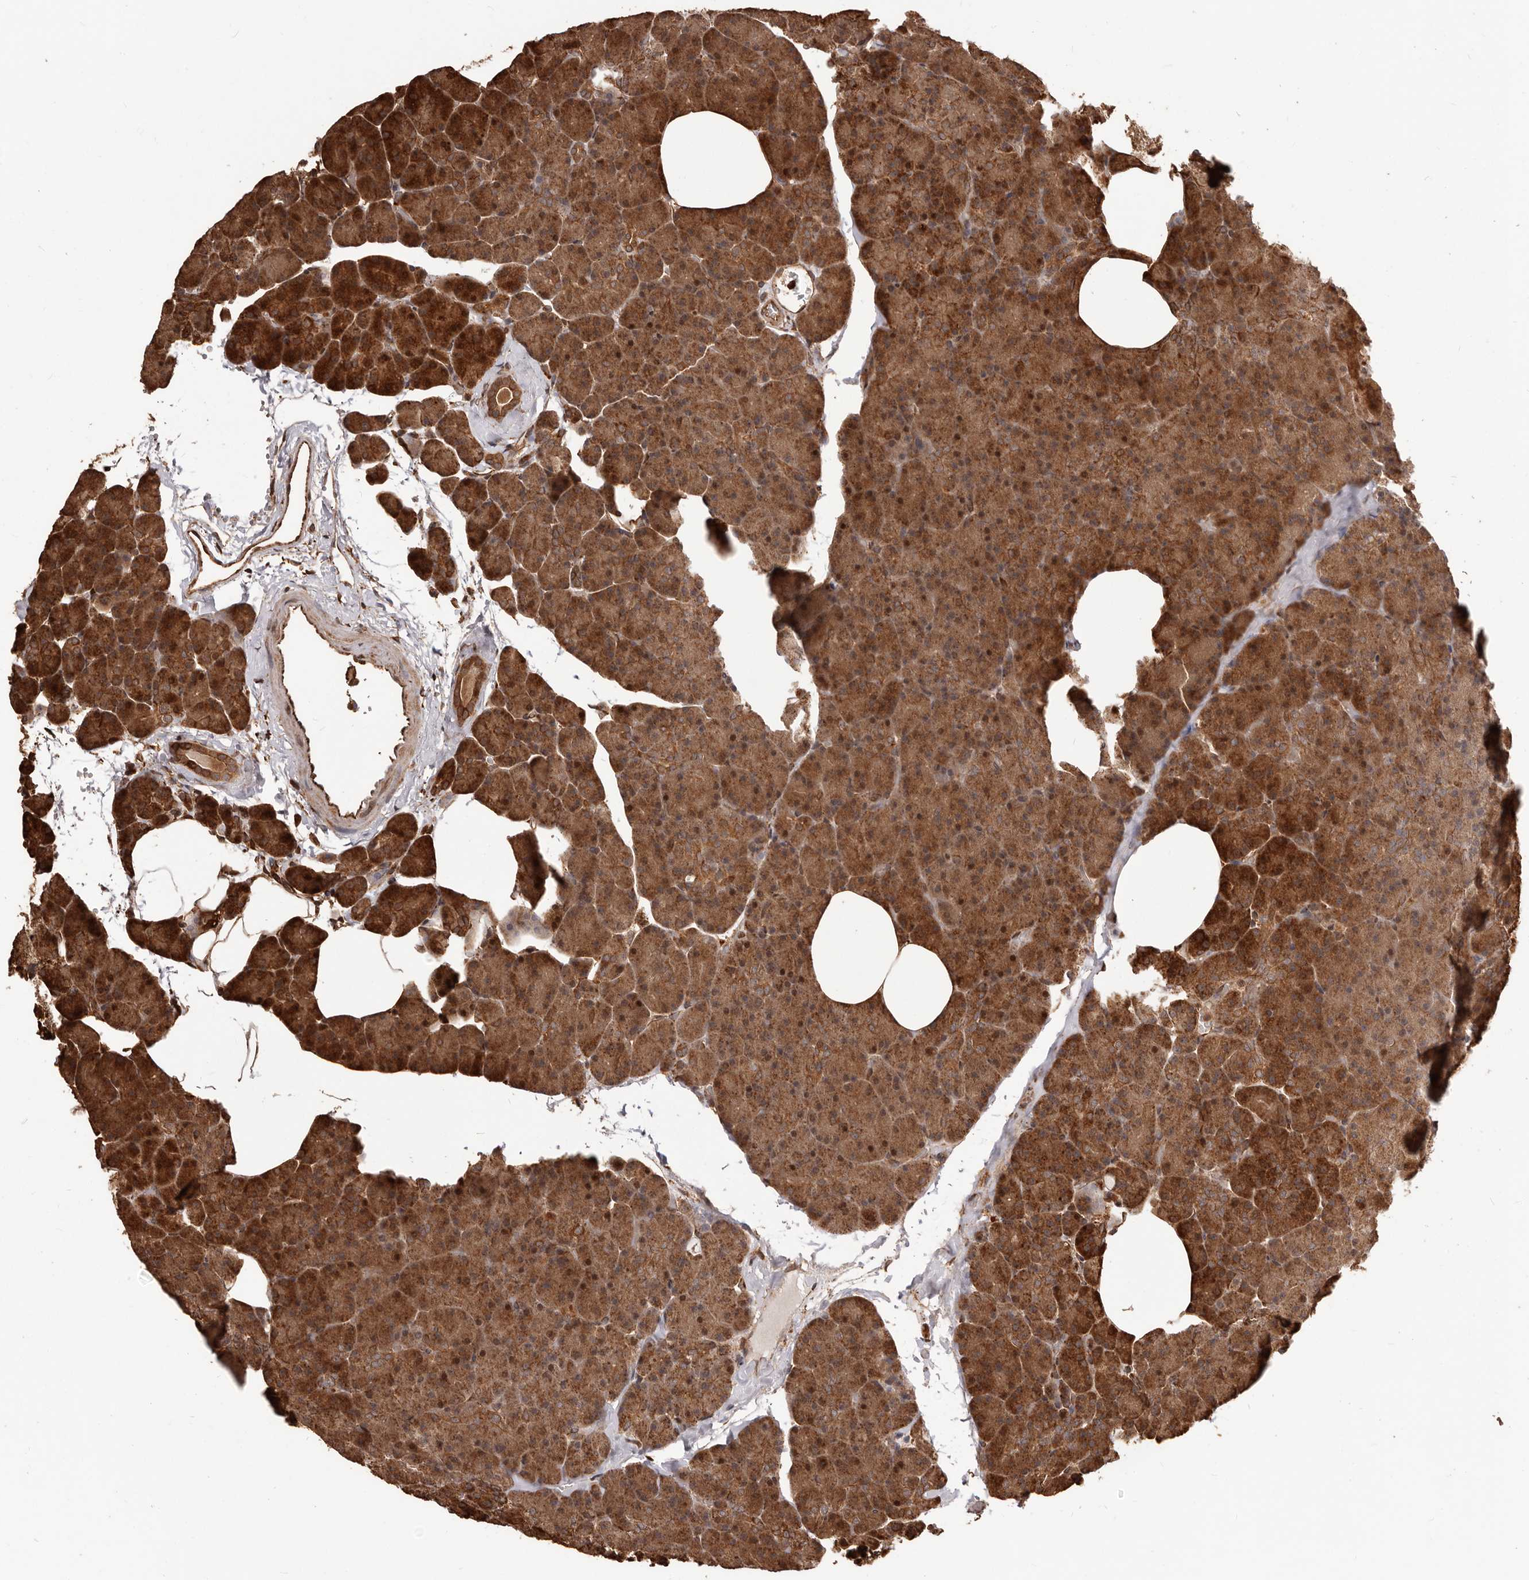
{"staining": {"intensity": "strong", "quantity": ">75%", "location": "cytoplasmic/membranous,nuclear"}, "tissue": "pancreas", "cell_type": "Exocrine glandular cells", "image_type": "normal", "snomed": [{"axis": "morphology", "description": "Normal tissue, NOS"}, {"axis": "morphology", "description": "Carcinoid, malignant, NOS"}, {"axis": "topography", "description": "Pancreas"}], "caption": "Human pancreas stained with a protein marker shows strong staining in exocrine glandular cells.", "gene": "MTO1", "patient": {"sex": "female", "age": 35}}